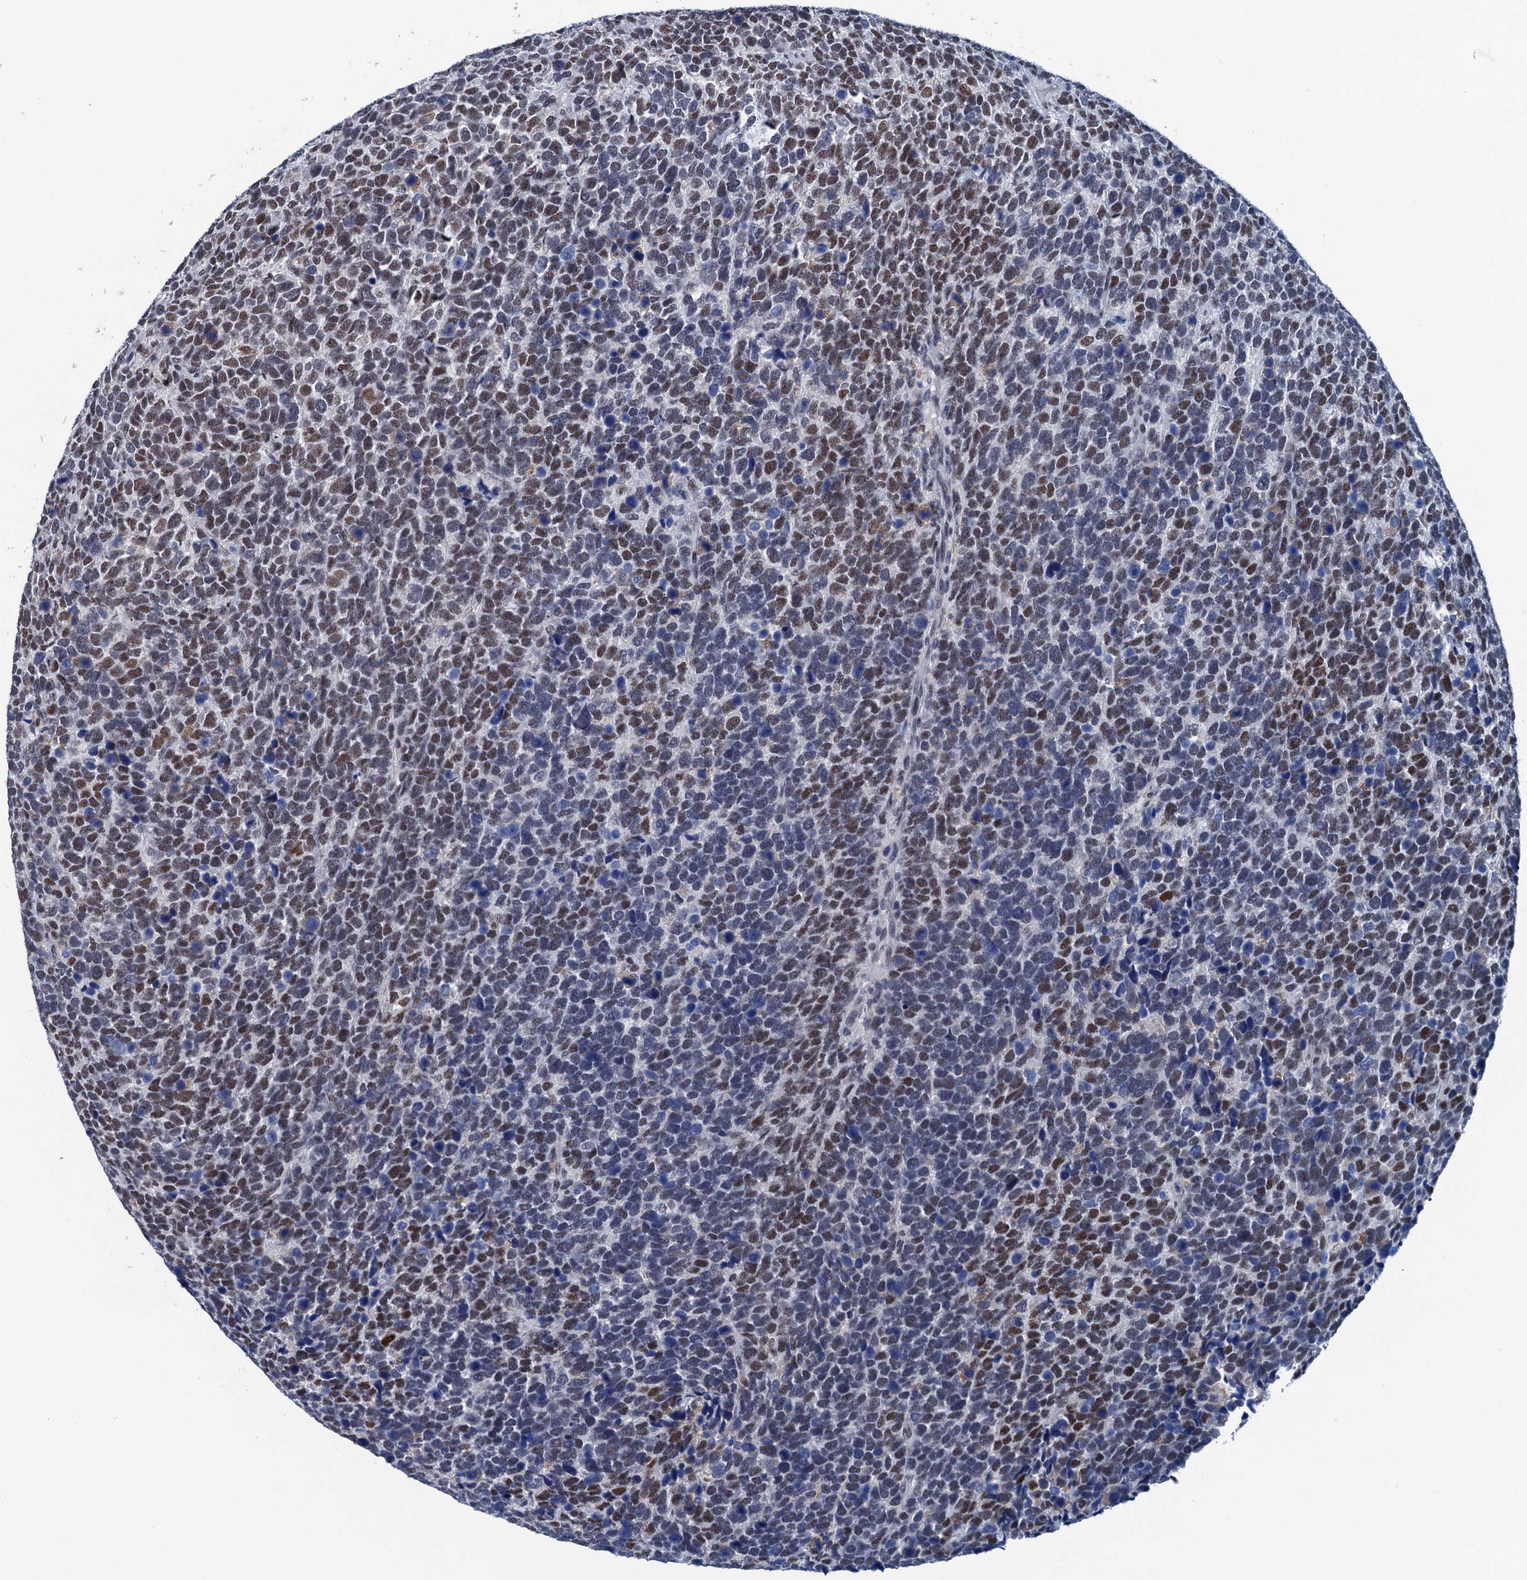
{"staining": {"intensity": "moderate", "quantity": "25%-75%", "location": "nuclear"}, "tissue": "urothelial cancer", "cell_type": "Tumor cells", "image_type": "cancer", "snomed": [{"axis": "morphology", "description": "Urothelial carcinoma, High grade"}, {"axis": "topography", "description": "Urinary bladder"}], "caption": "Urothelial carcinoma (high-grade) stained for a protein (brown) demonstrates moderate nuclear positive staining in about 25%-75% of tumor cells.", "gene": "FNBP4", "patient": {"sex": "female", "age": 82}}